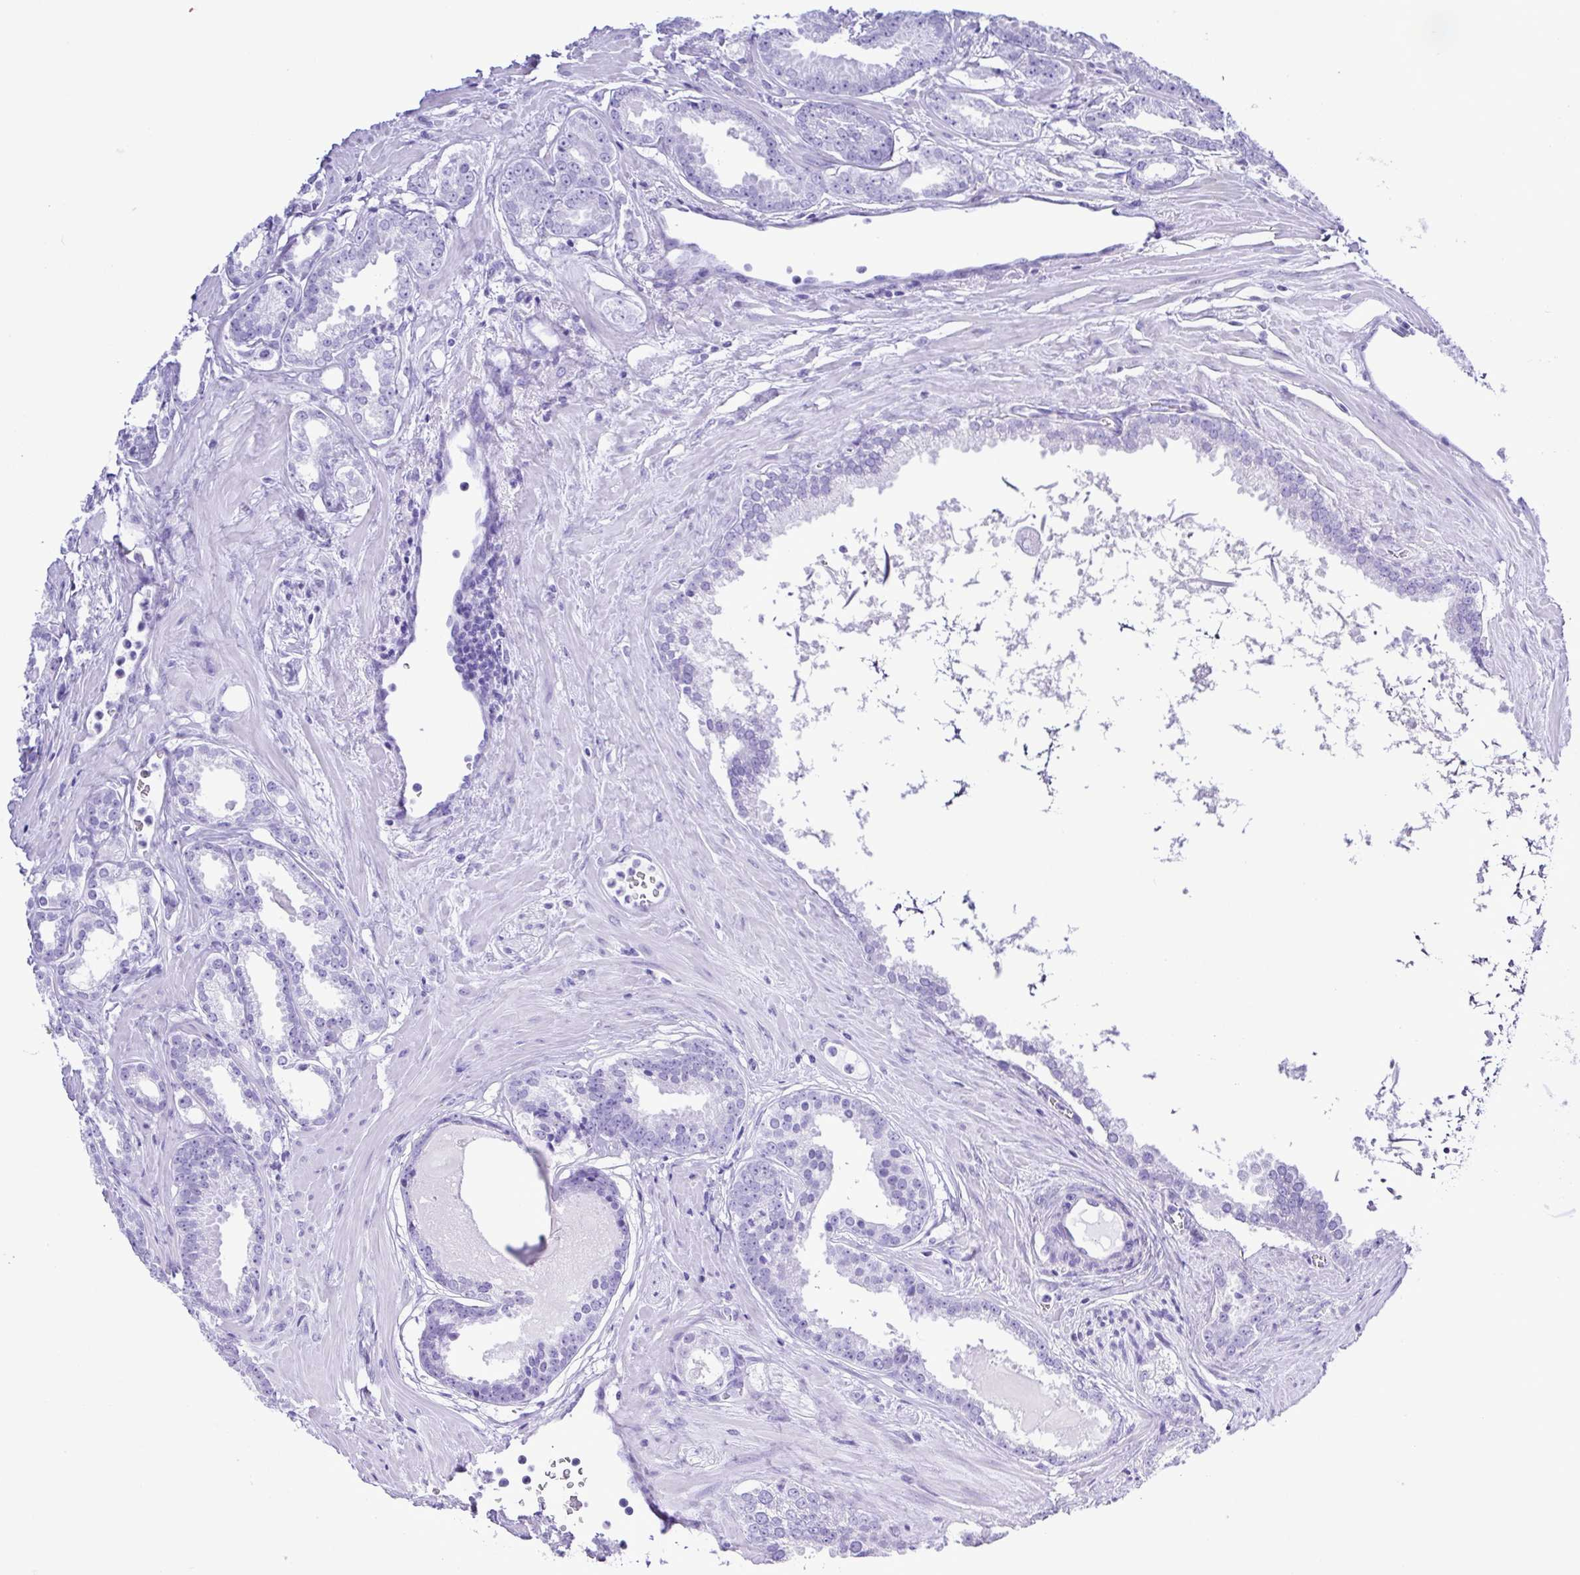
{"staining": {"intensity": "negative", "quantity": "none", "location": "none"}, "tissue": "prostate cancer", "cell_type": "Tumor cells", "image_type": "cancer", "snomed": [{"axis": "morphology", "description": "Adenocarcinoma, Low grade"}, {"axis": "topography", "description": "Prostate"}], "caption": "This is an immunohistochemistry photomicrograph of prostate cancer (low-grade adenocarcinoma). There is no expression in tumor cells.", "gene": "SYT1", "patient": {"sex": "male", "age": 65}}